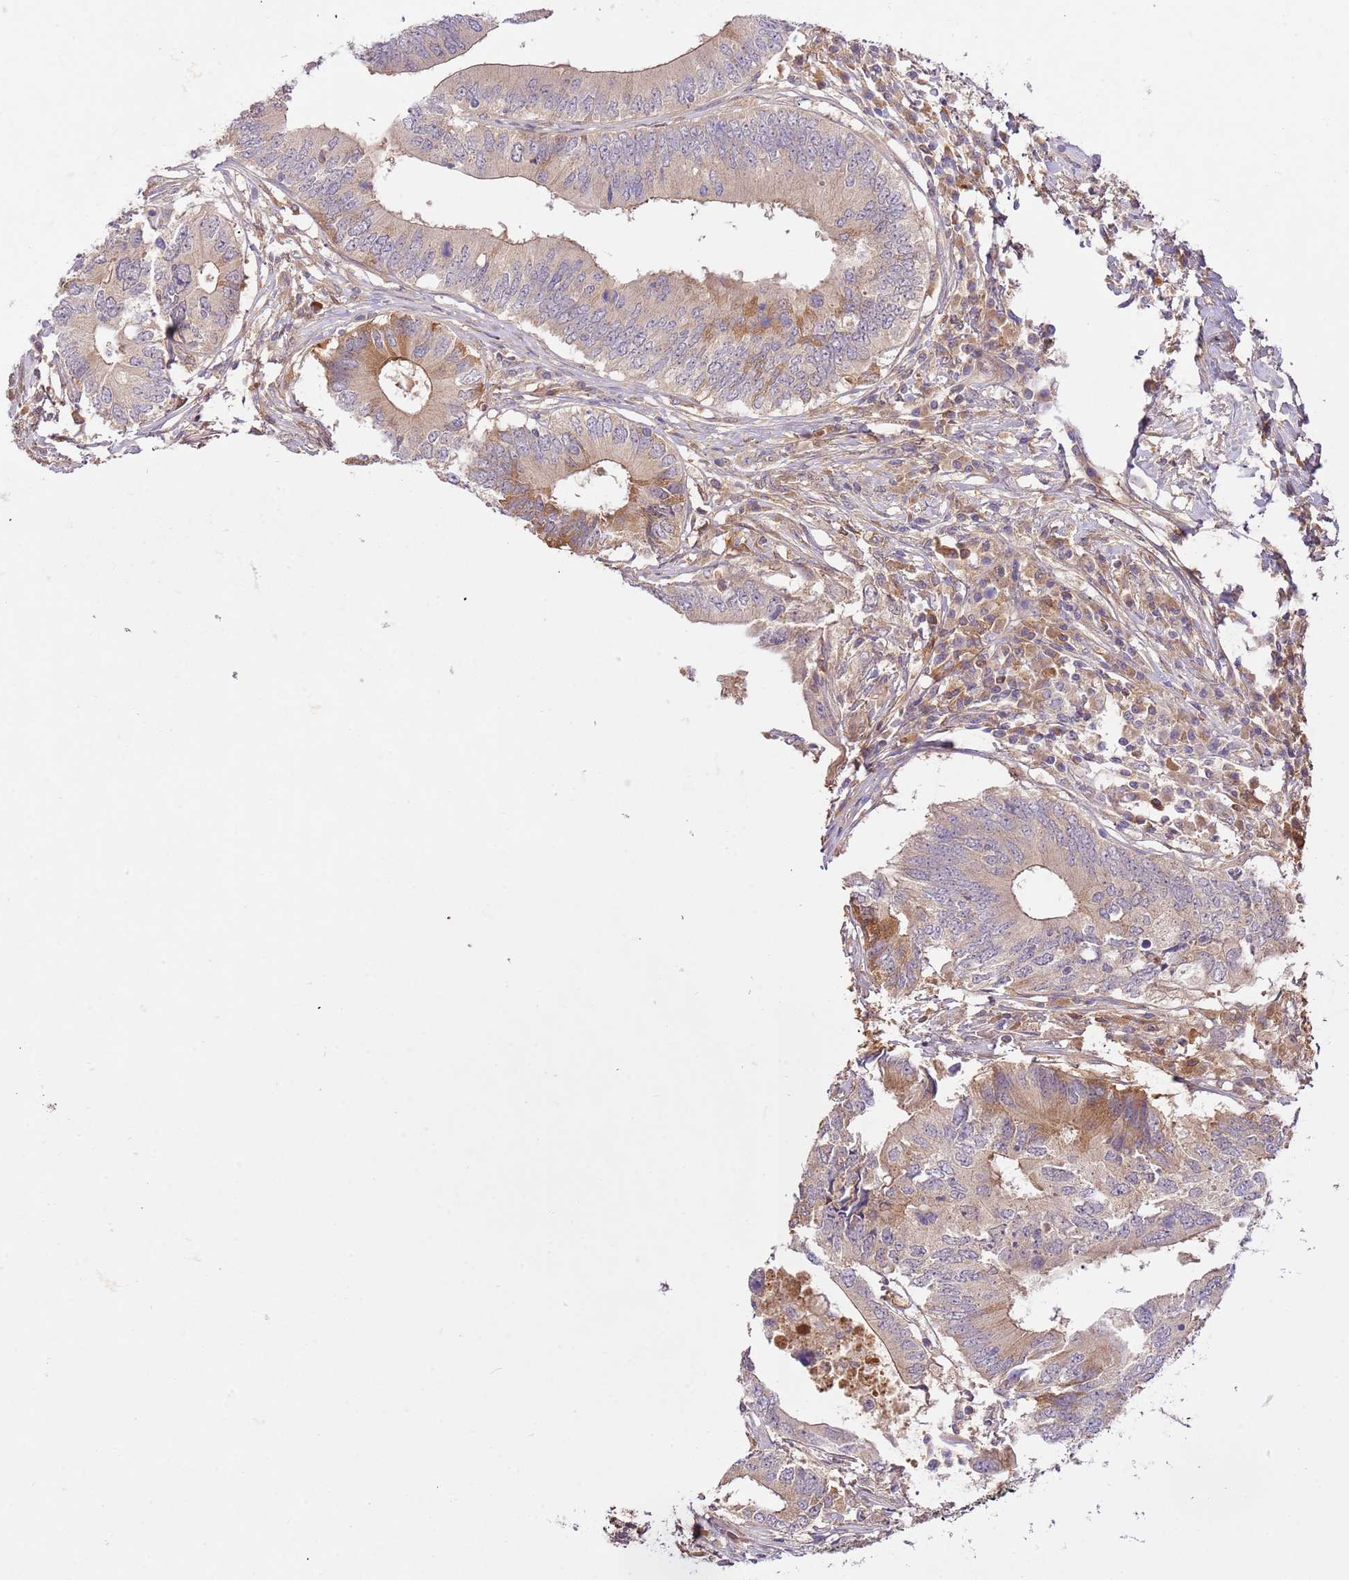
{"staining": {"intensity": "moderate", "quantity": "<25%", "location": "cytoplasmic/membranous"}, "tissue": "colorectal cancer", "cell_type": "Tumor cells", "image_type": "cancer", "snomed": [{"axis": "morphology", "description": "Adenocarcinoma, NOS"}, {"axis": "topography", "description": "Colon"}], "caption": "Immunohistochemistry histopathology image of neoplastic tissue: human adenocarcinoma (colorectal) stained using IHC exhibits low levels of moderate protein expression localized specifically in the cytoplasmic/membranous of tumor cells, appearing as a cytoplasmic/membranous brown color.", "gene": "C8G", "patient": {"sex": "male", "age": 71}}